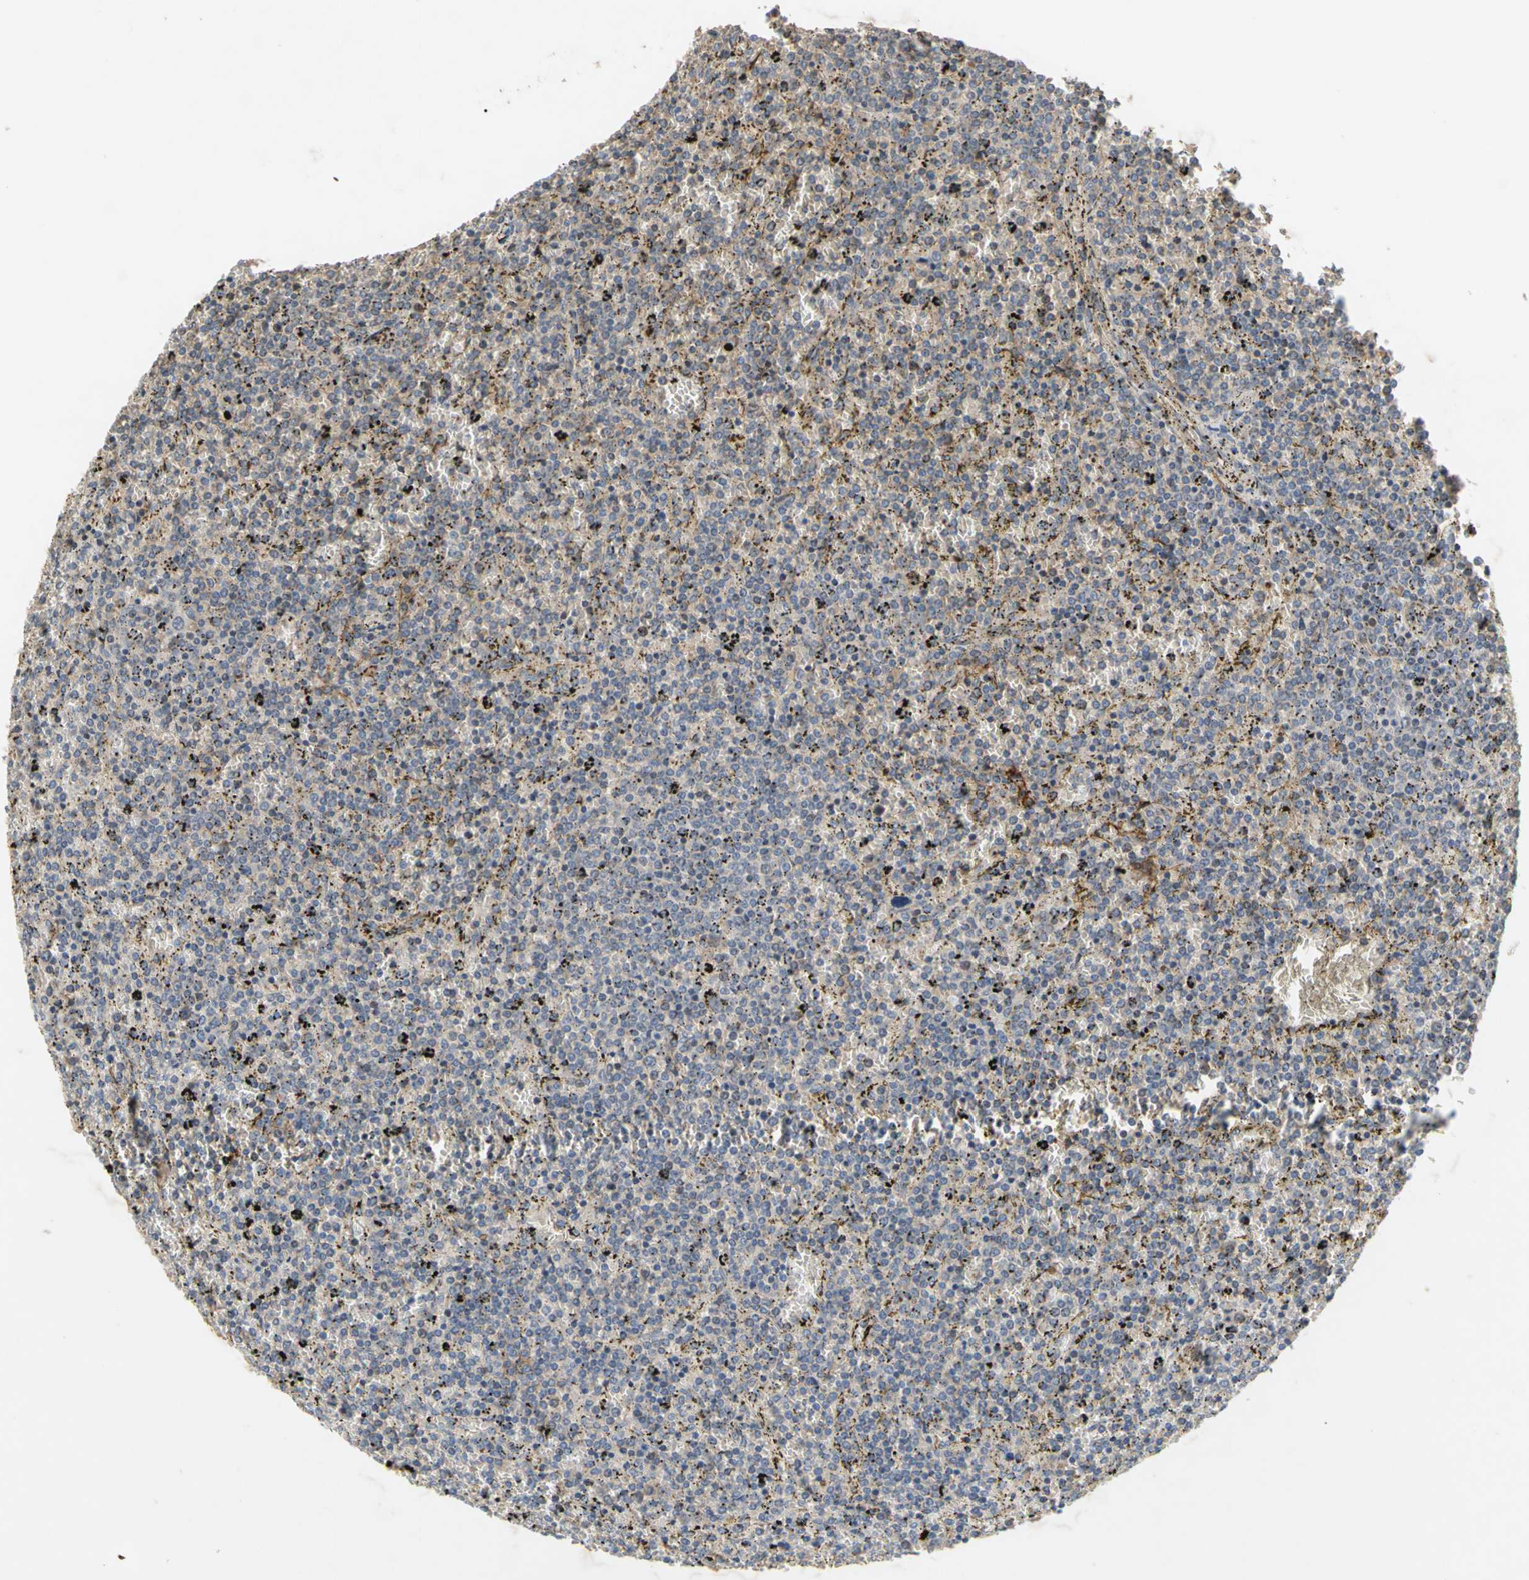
{"staining": {"intensity": "weak", "quantity": ">75%", "location": "cytoplasmic/membranous"}, "tissue": "lymphoma", "cell_type": "Tumor cells", "image_type": "cancer", "snomed": [{"axis": "morphology", "description": "Malignant lymphoma, non-Hodgkin's type, Low grade"}, {"axis": "topography", "description": "Spleen"}], "caption": "Immunohistochemical staining of low-grade malignant lymphoma, non-Hodgkin's type demonstrates low levels of weak cytoplasmic/membranous protein positivity in approximately >75% of tumor cells.", "gene": "PARD6A", "patient": {"sex": "female", "age": 77}}